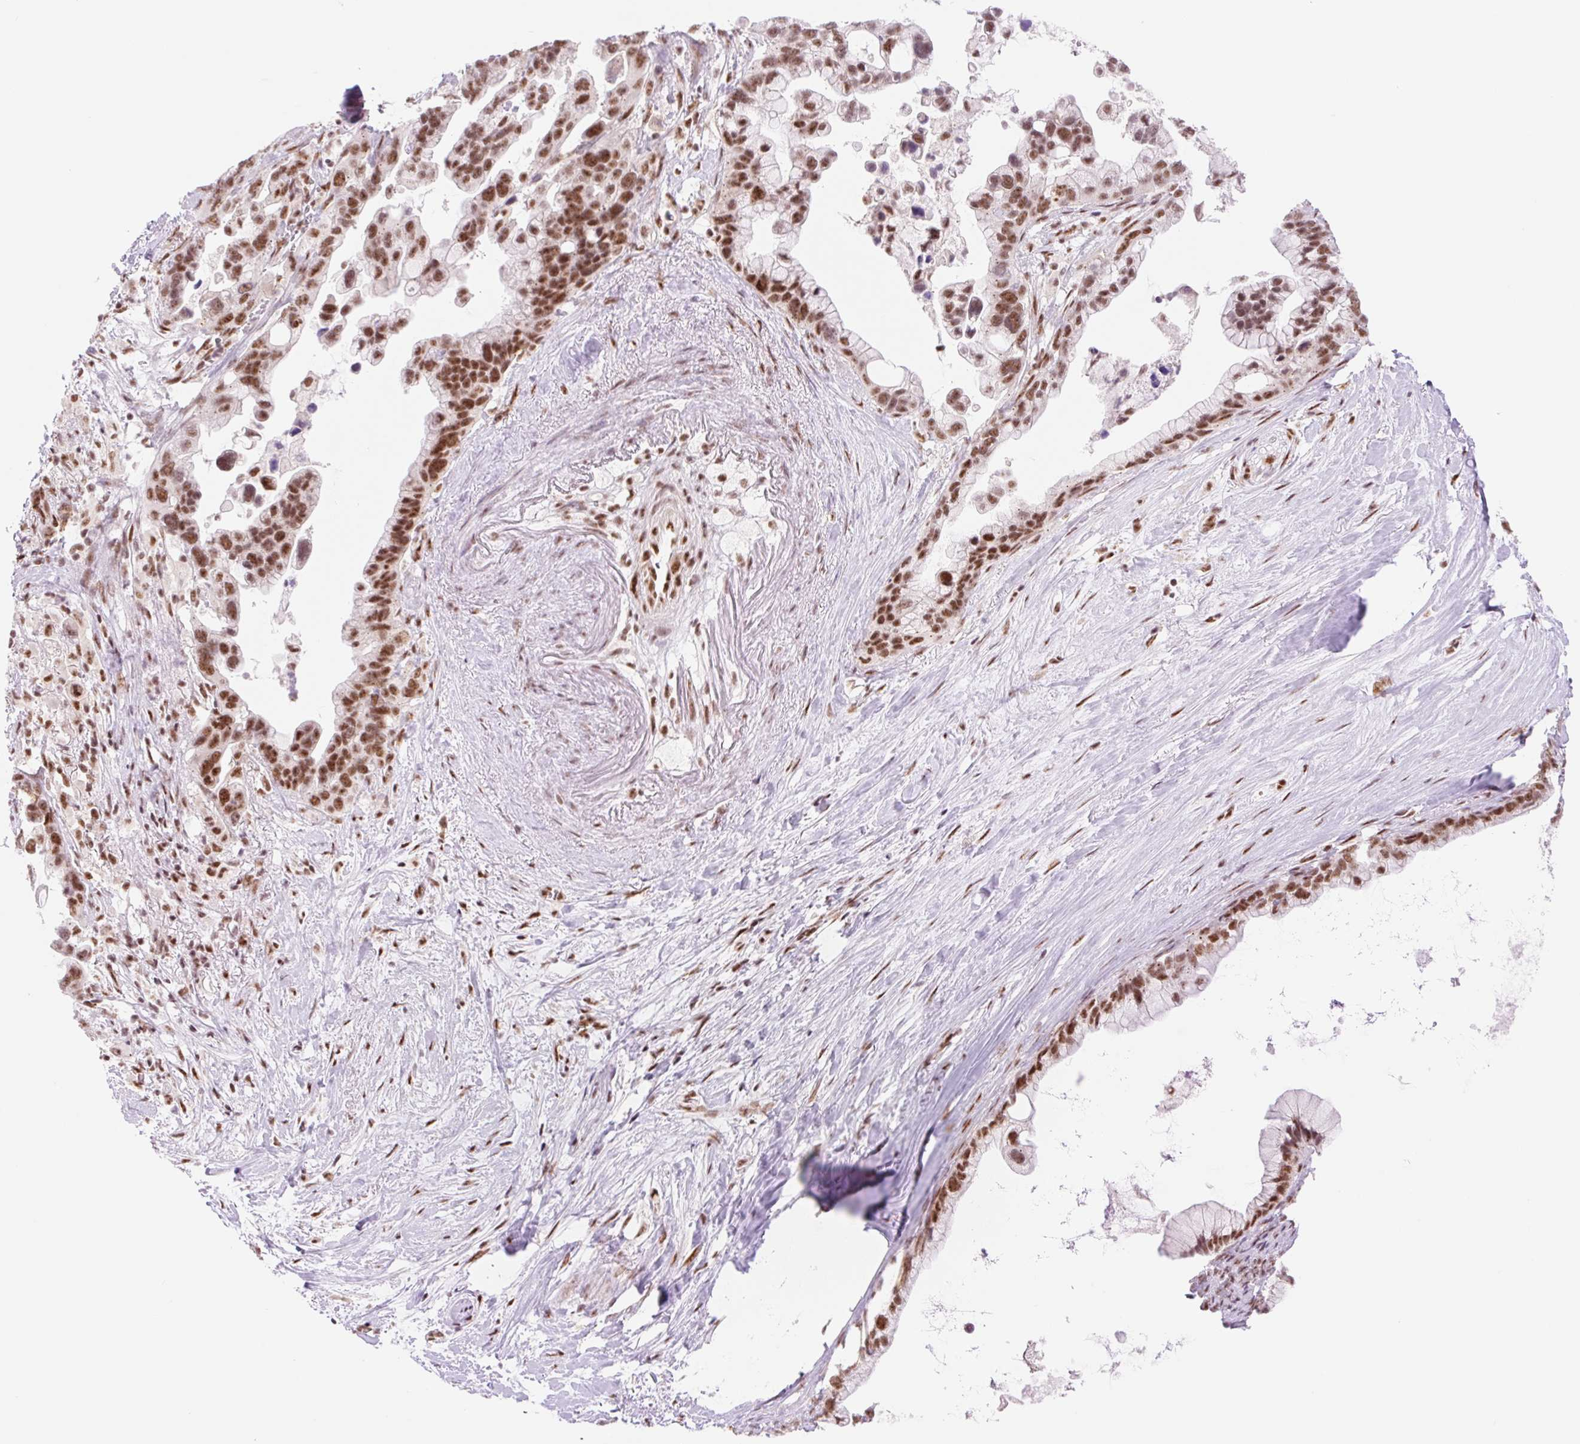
{"staining": {"intensity": "strong", "quantity": ">75%", "location": "nuclear"}, "tissue": "pancreatic cancer", "cell_type": "Tumor cells", "image_type": "cancer", "snomed": [{"axis": "morphology", "description": "Adenocarcinoma, NOS"}, {"axis": "topography", "description": "Pancreas"}], "caption": "The photomicrograph displays staining of pancreatic cancer (adenocarcinoma), revealing strong nuclear protein positivity (brown color) within tumor cells.", "gene": "PRDM11", "patient": {"sex": "female", "age": 83}}